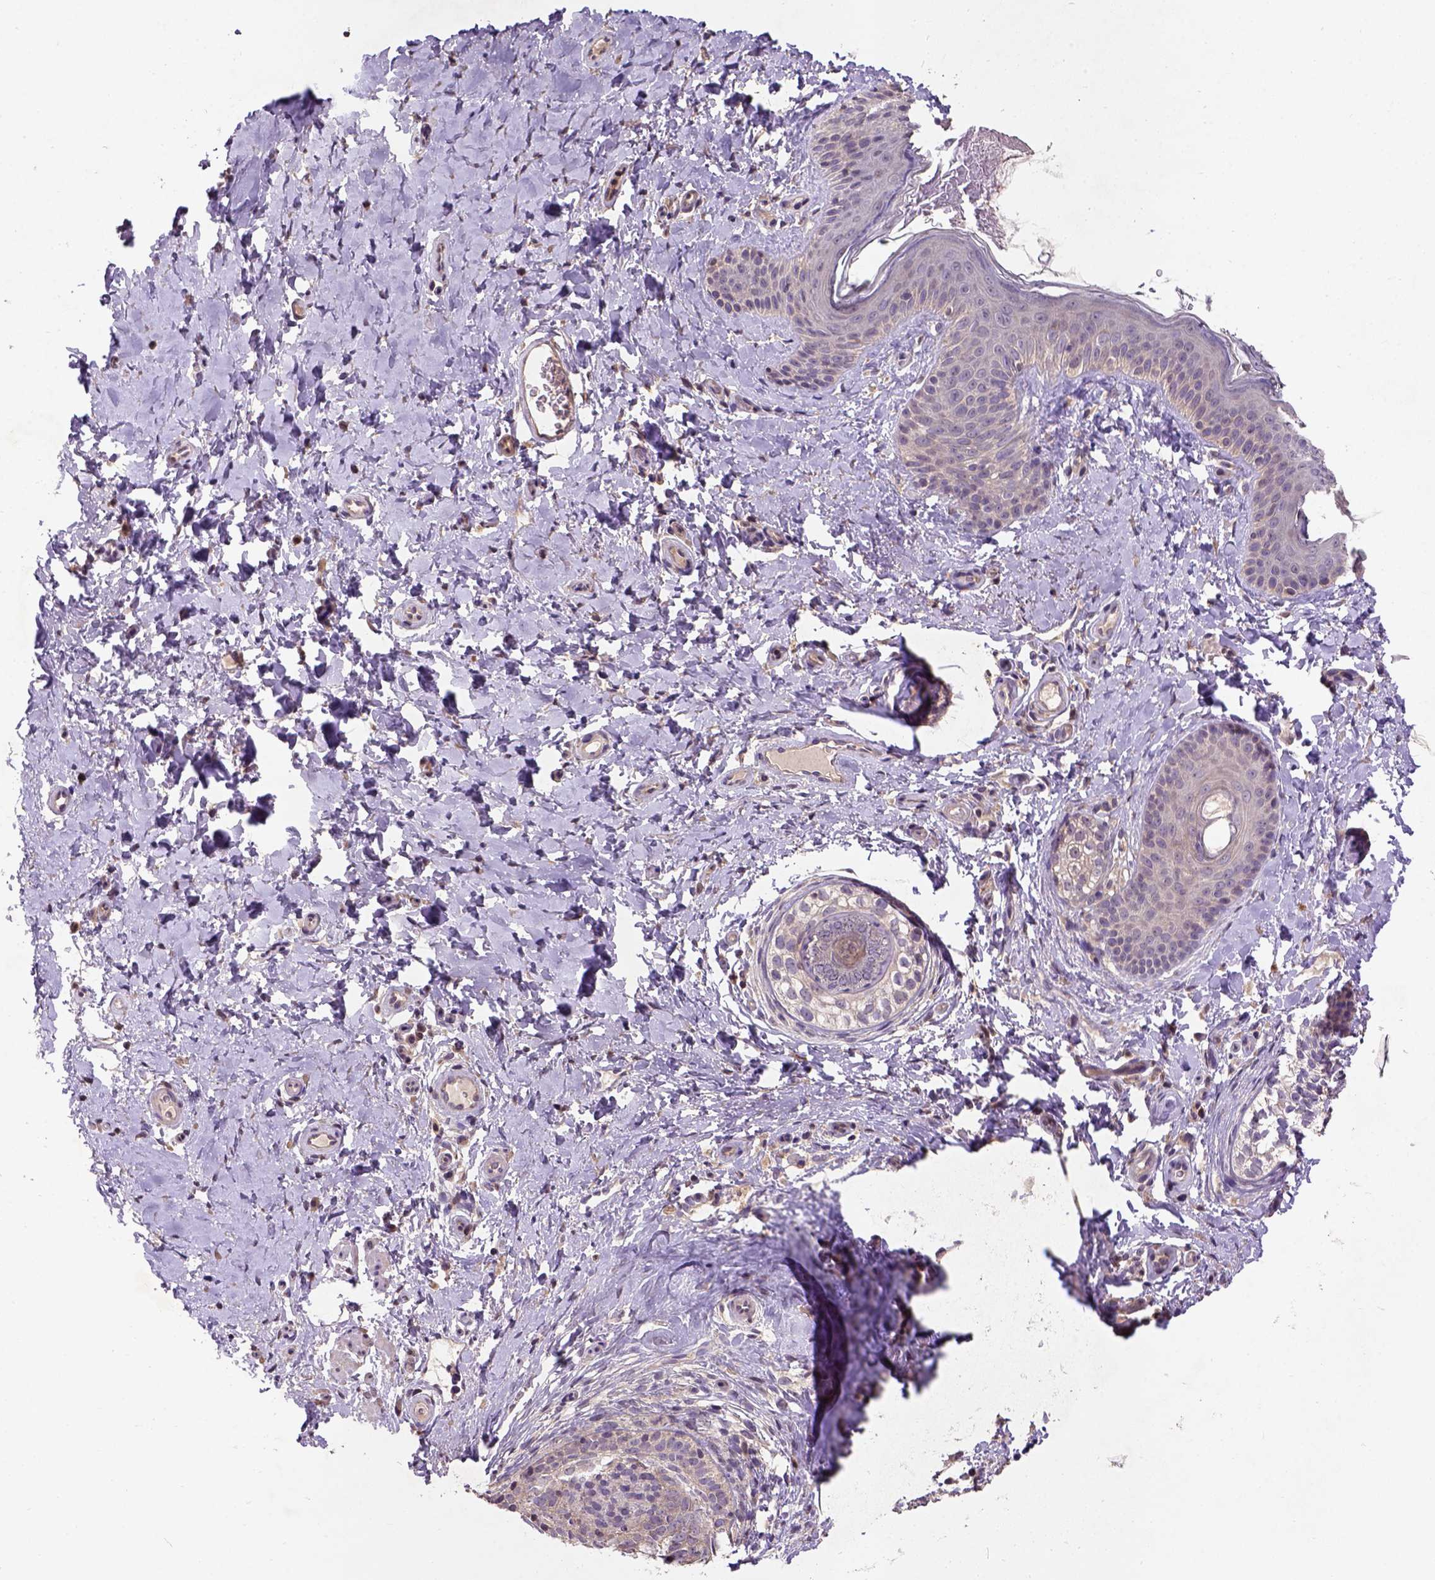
{"staining": {"intensity": "negative", "quantity": "none", "location": "none"}, "tissue": "skin cancer", "cell_type": "Tumor cells", "image_type": "cancer", "snomed": [{"axis": "morphology", "description": "Basal cell carcinoma"}, {"axis": "topography", "description": "Skin"}], "caption": "This is an immunohistochemistry (IHC) image of skin cancer. There is no expression in tumor cells.", "gene": "KBTBD8", "patient": {"sex": "male", "age": 89}}